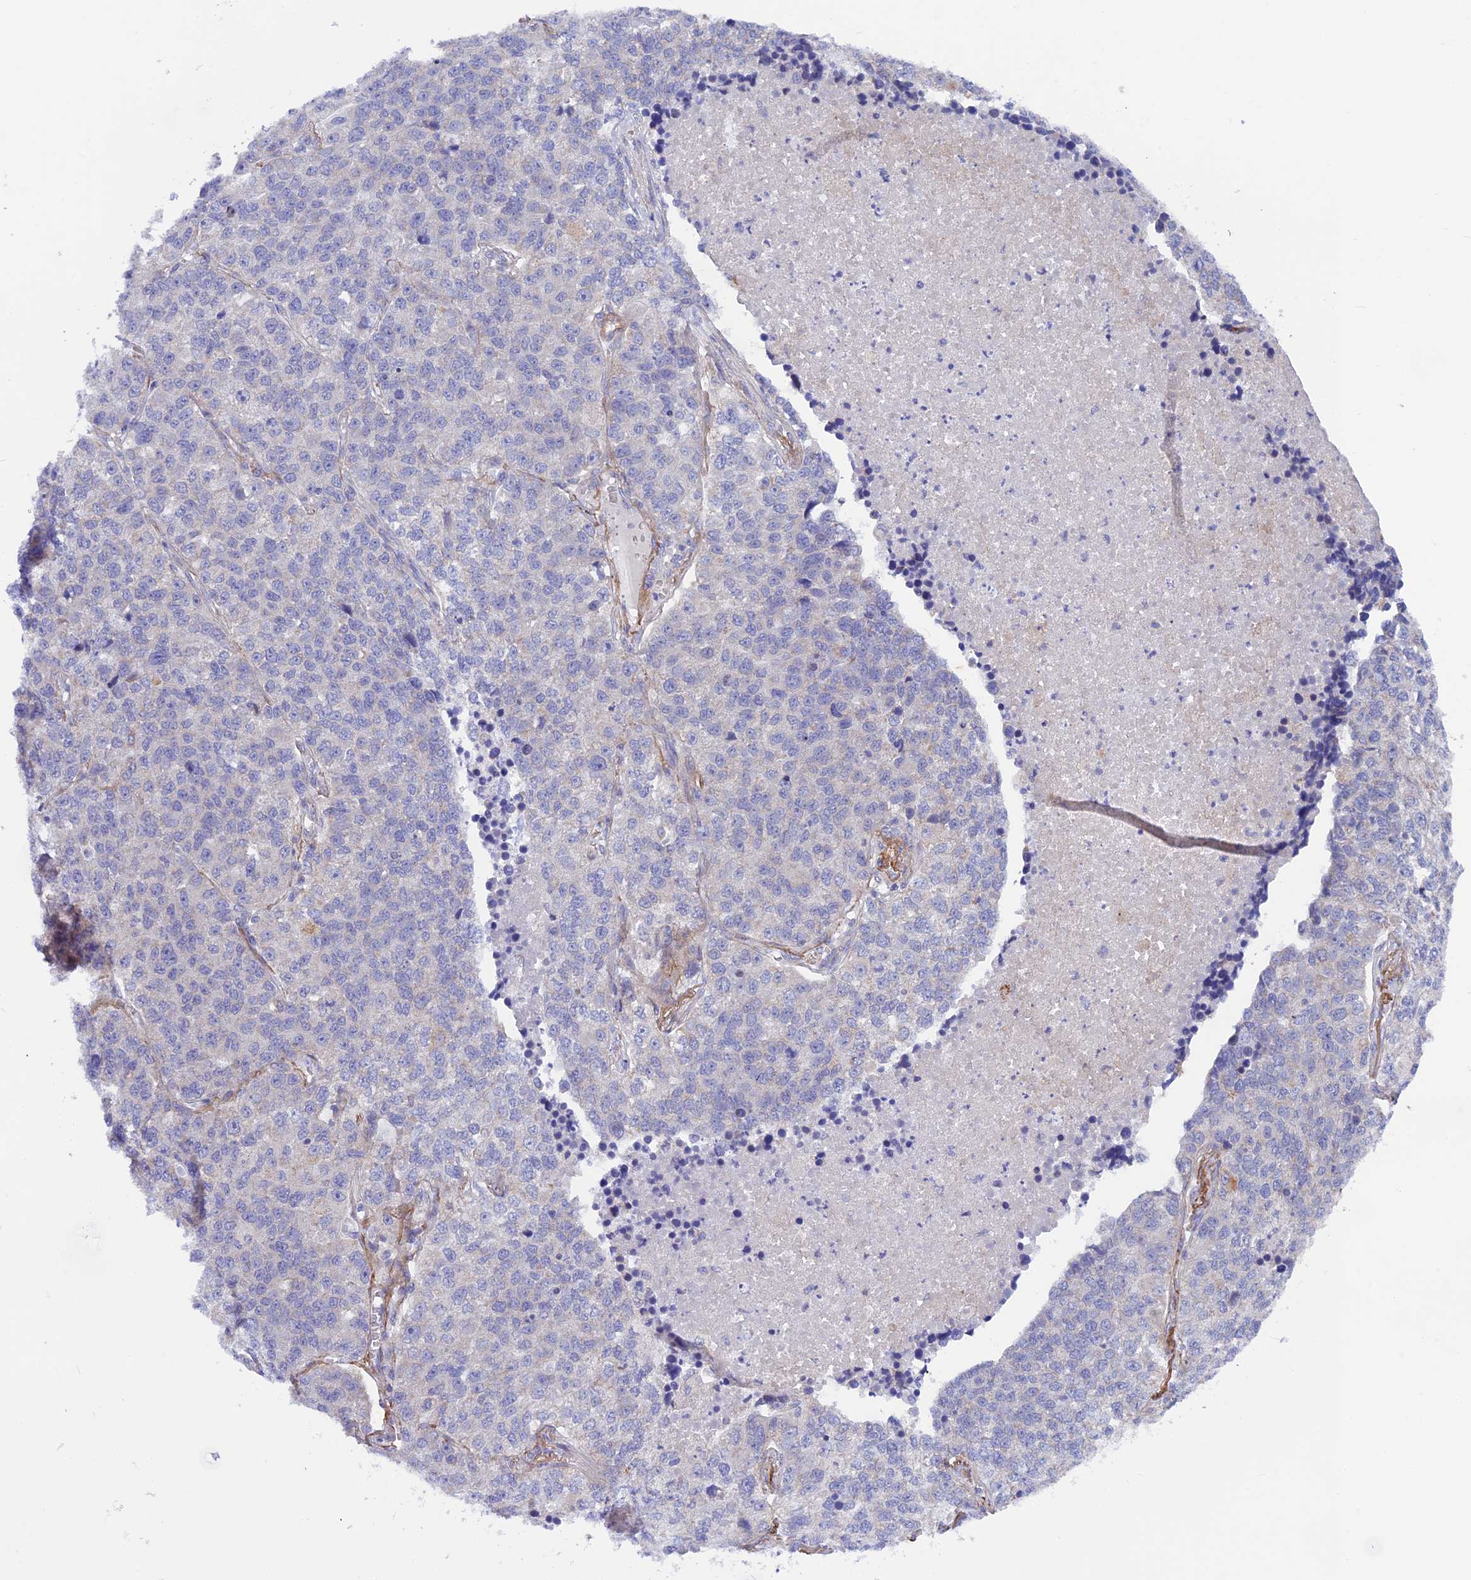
{"staining": {"intensity": "negative", "quantity": "none", "location": "none"}, "tissue": "lung cancer", "cell_type": "Tumor cells", "image_type": "cancer", "snomed": [{"axis": "morphology", "description": "Adenocarcinoma, NOS"}, {"axis": "topography", "description": "Lung"}], "caption": "Immunohistochemistry (IHC) of lung cancer (adenocarcinoma) exhibits no staining in tumor cells.", "gene": "PLAC9", "patient": {"sex": "male", "age": 49}}